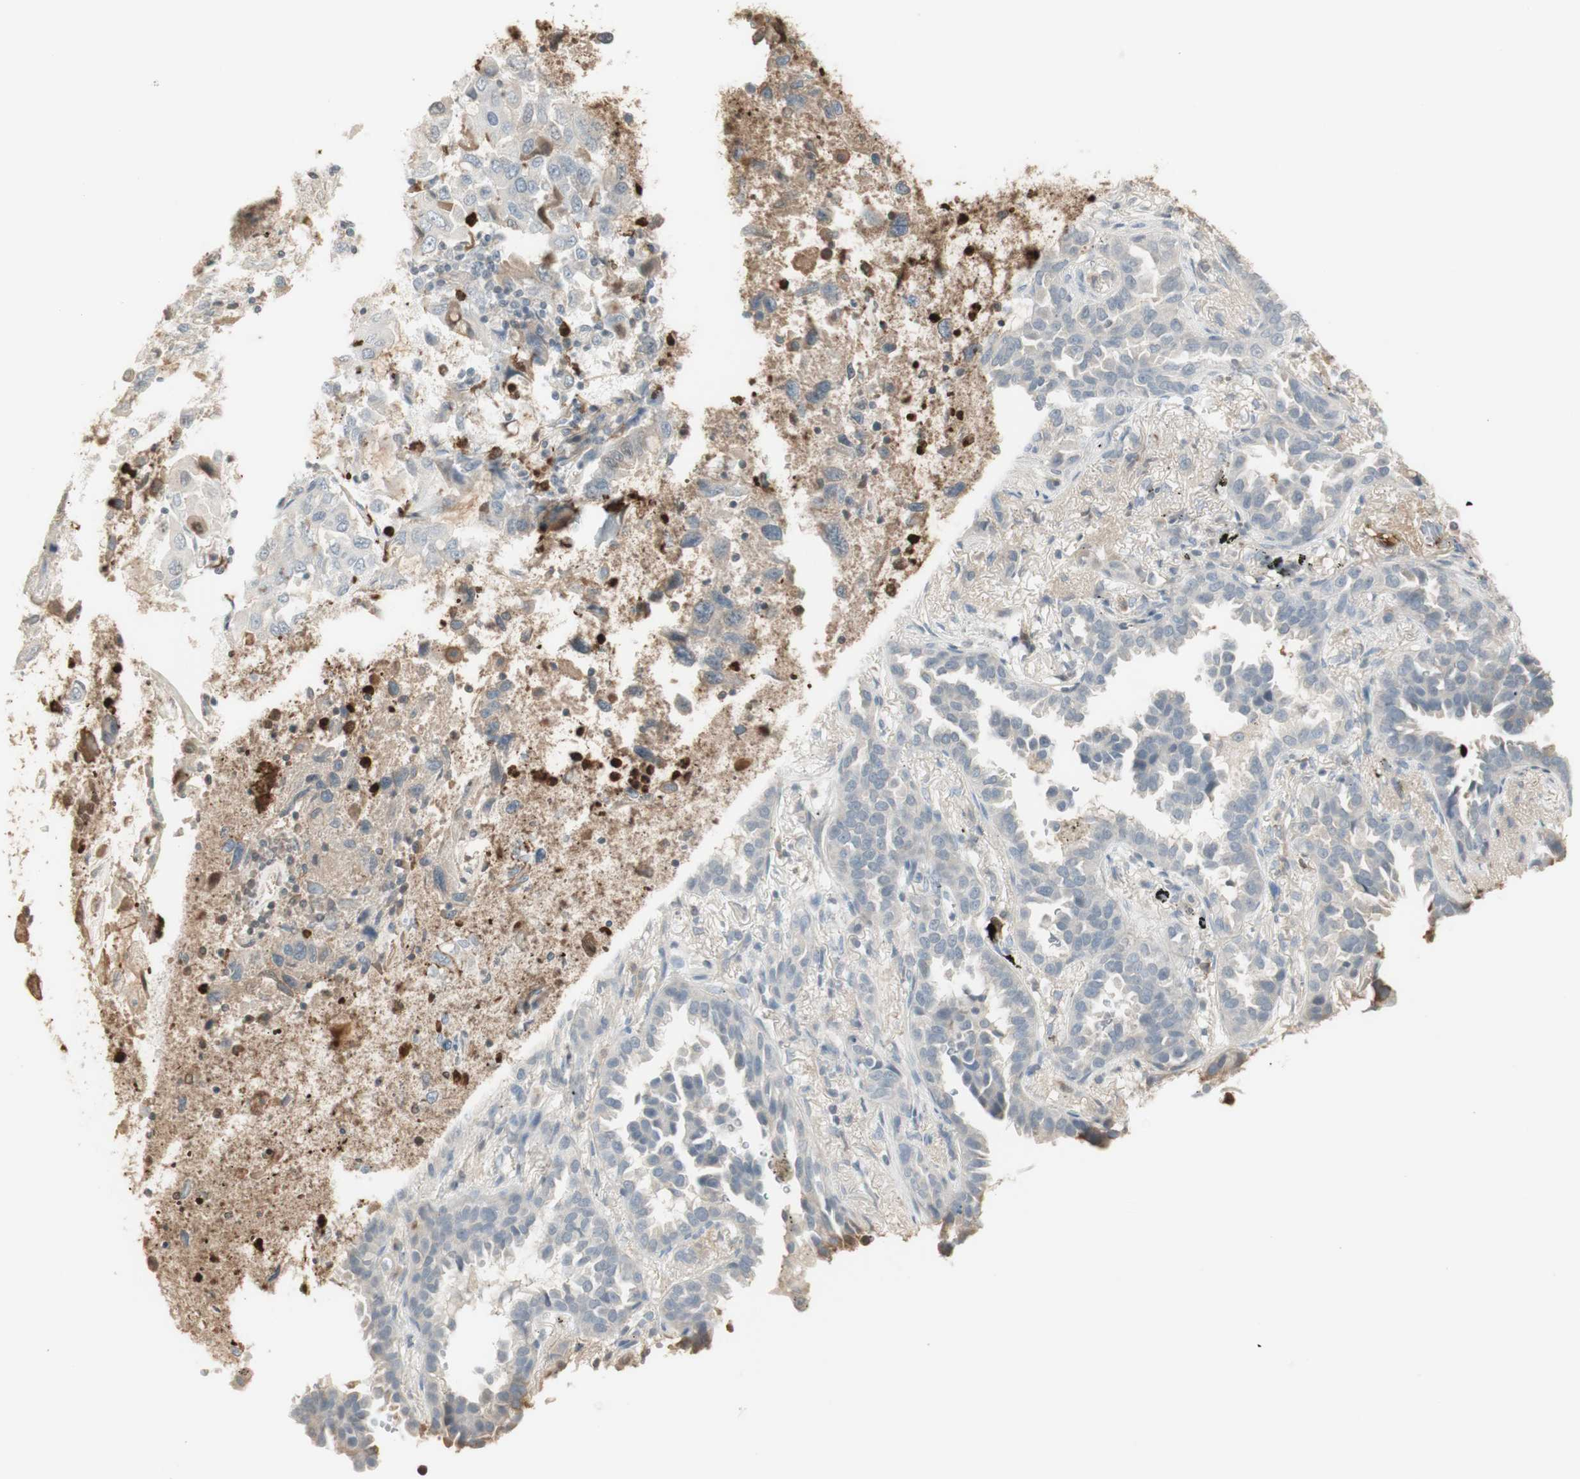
{"staining": {"intensity": "negative", "quantity": "none", "location": "none"}, "tissue": "lung cancer", "cell_type": "Tumor cells", "image_type": "cancer", "snomed": [{"axis": "morphology", "description": "Normal tissue, NOS"}, {"axis": "morphology", "description": "Adenocarcinoma, NOS"}, {"axis": "topography", "description": "Lung"}], "caption": "This is an IHC image of lung cancer. There is no positivity in tumor cells.", "gene": "NID1", "patient": {"sex": "male", "age": 59}}